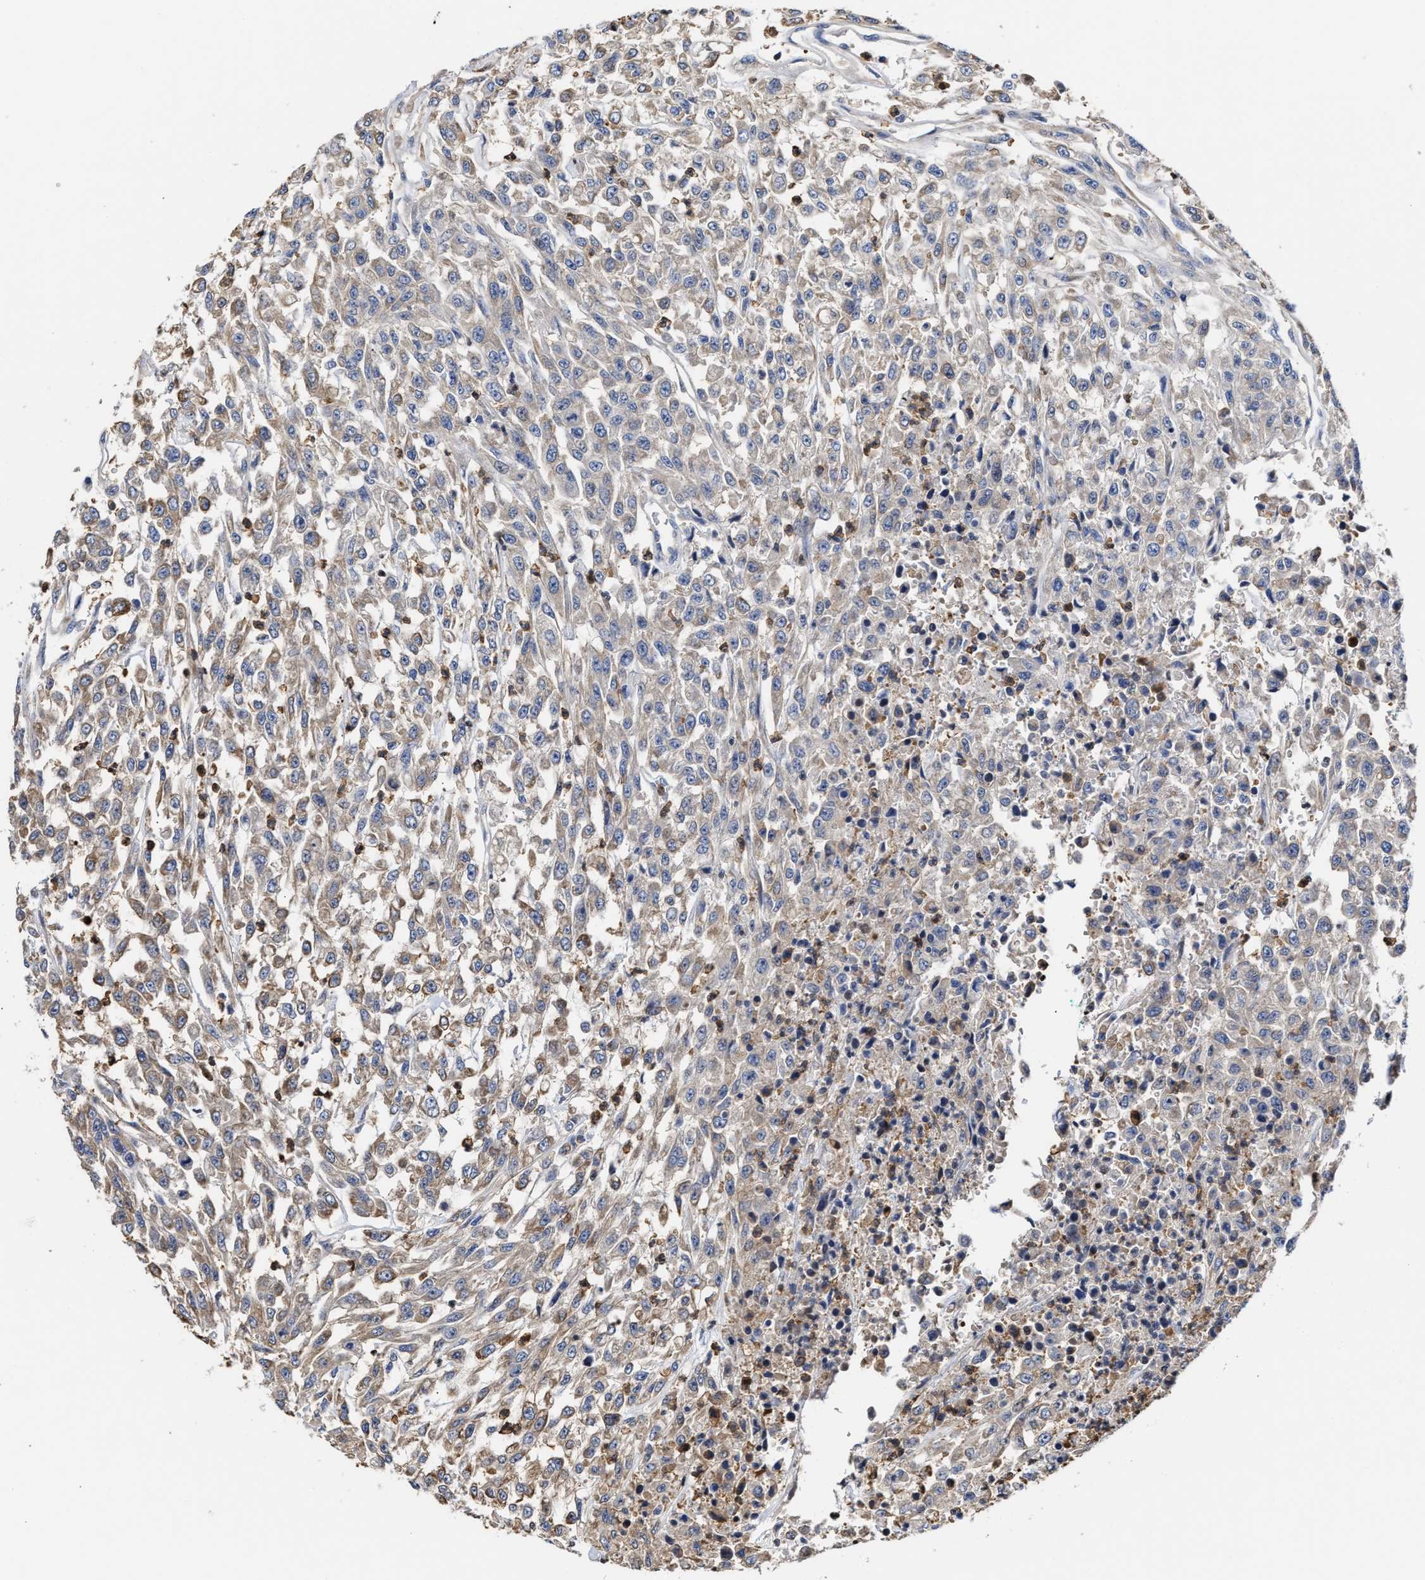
{"staining": {"intensity": "weak", "quantity": "25%-75%", "location": "cytoplasmic/membranous"}, "tissue": "urothelial cancer", "cell_type": "Tumor cells", "image_type": "cancer", "snomed": [{"axis": "morphology", "description": "Urothelial carcinoma, High grade"}, {"axis": "topography", "description": "Urinary bladder"}], "caption": "This is an image of immunohistochemistry staining of urothelial cancer, which shows weak positivity in the cytoplasmic/membranous of tumor cells.", "gene": "KLHDC1", "patient": {"sex": "male", "age": 46}}